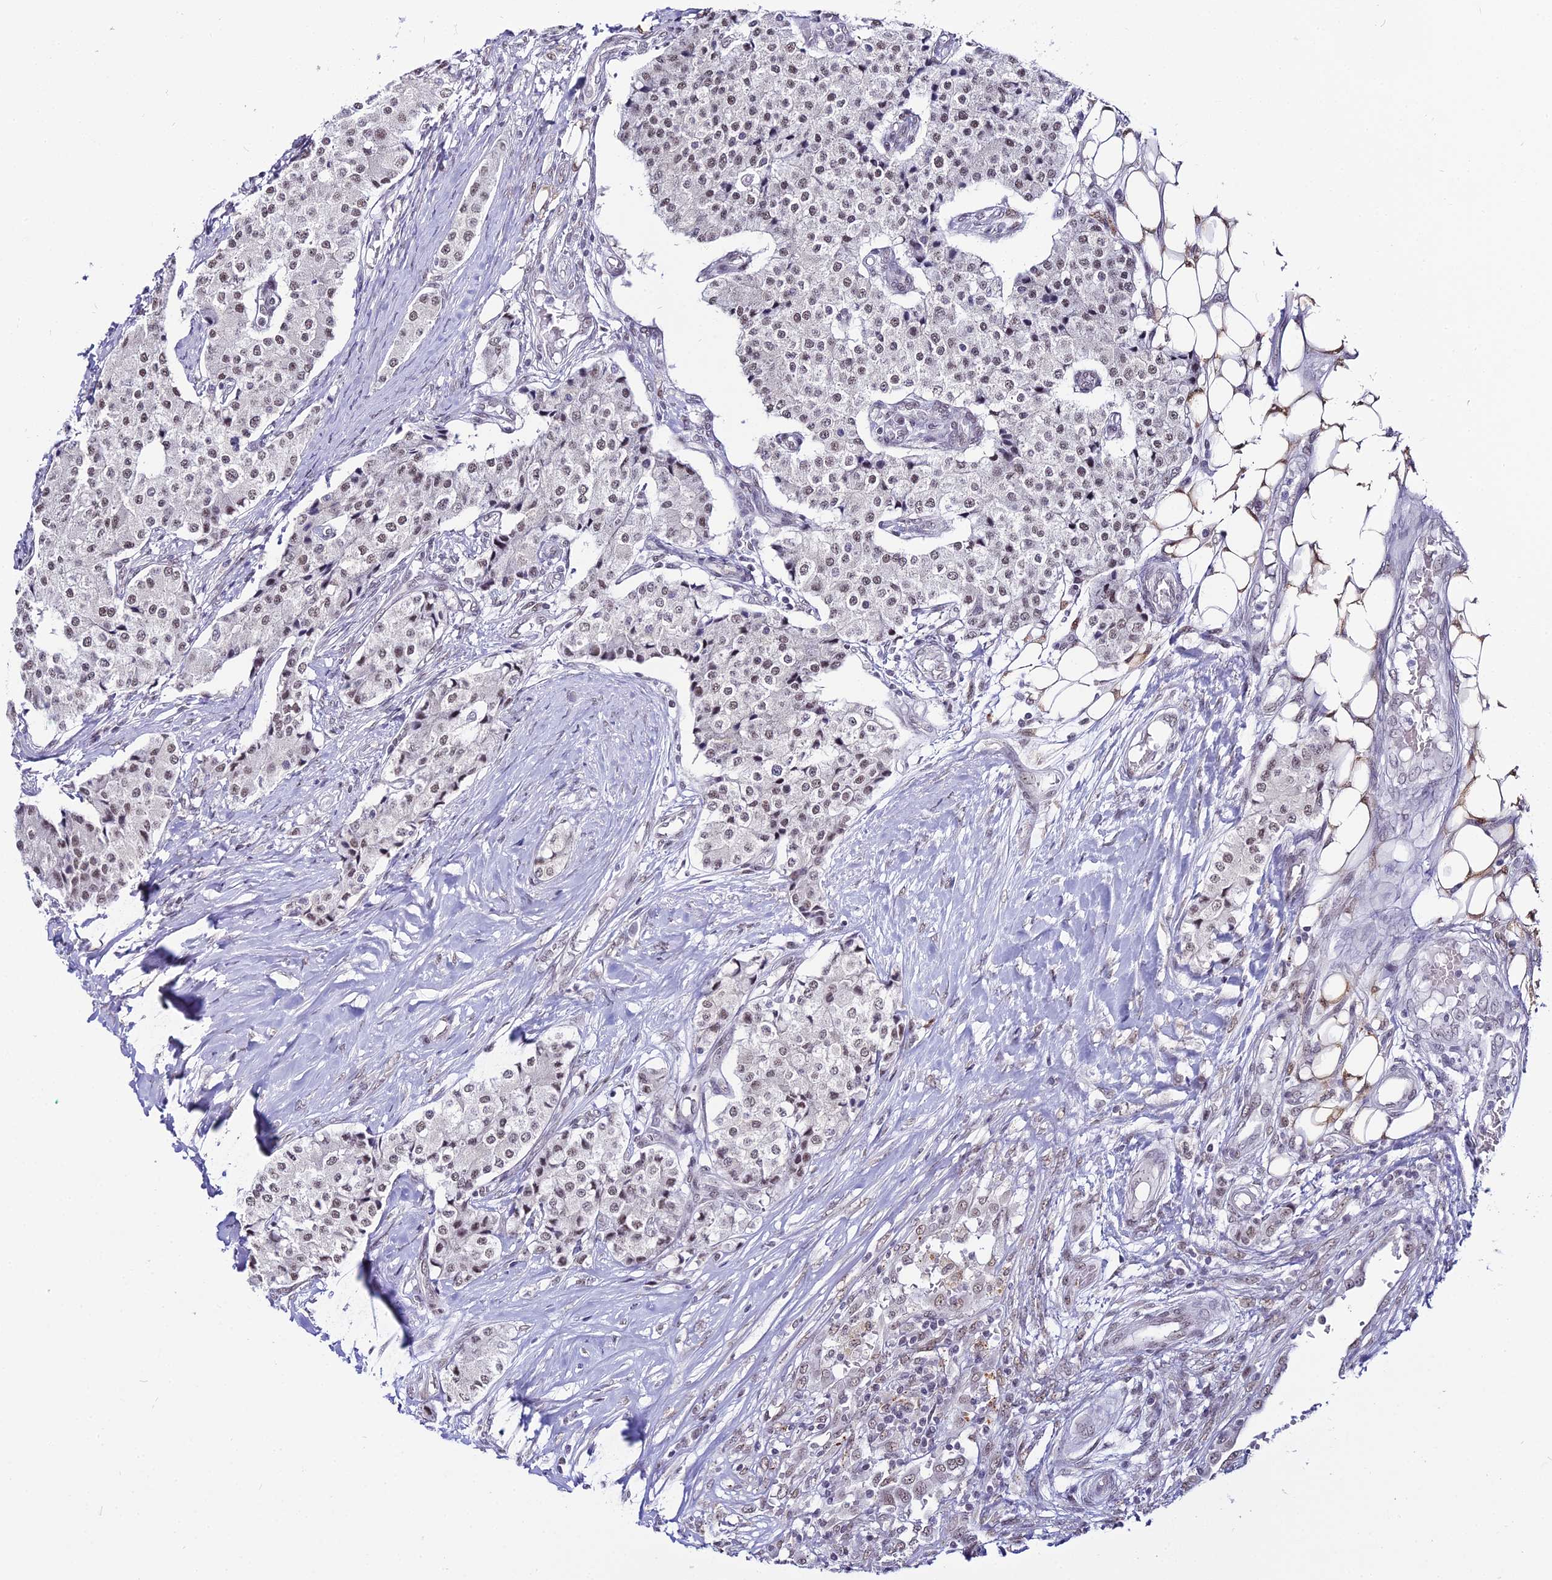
{"staining": {"intensity": "weak", "quantity": ">75%", "location": "nuclear"}, "tissue": "carcinoid", "cell_type": "Tumor cells", "image_type": "cancer", "snomed": [{"axis": "morphology", "description": "Carcinoid, malignant, NOS"}, {"axis": "topography", "description": "Colon"}], "caption": "Protein staining of carcinoid tissue displays weak nuclear positivity in approximately >75% of tumor cells.", "gene": "RBM12", "patient": {"sex": "female", "age": 52}}